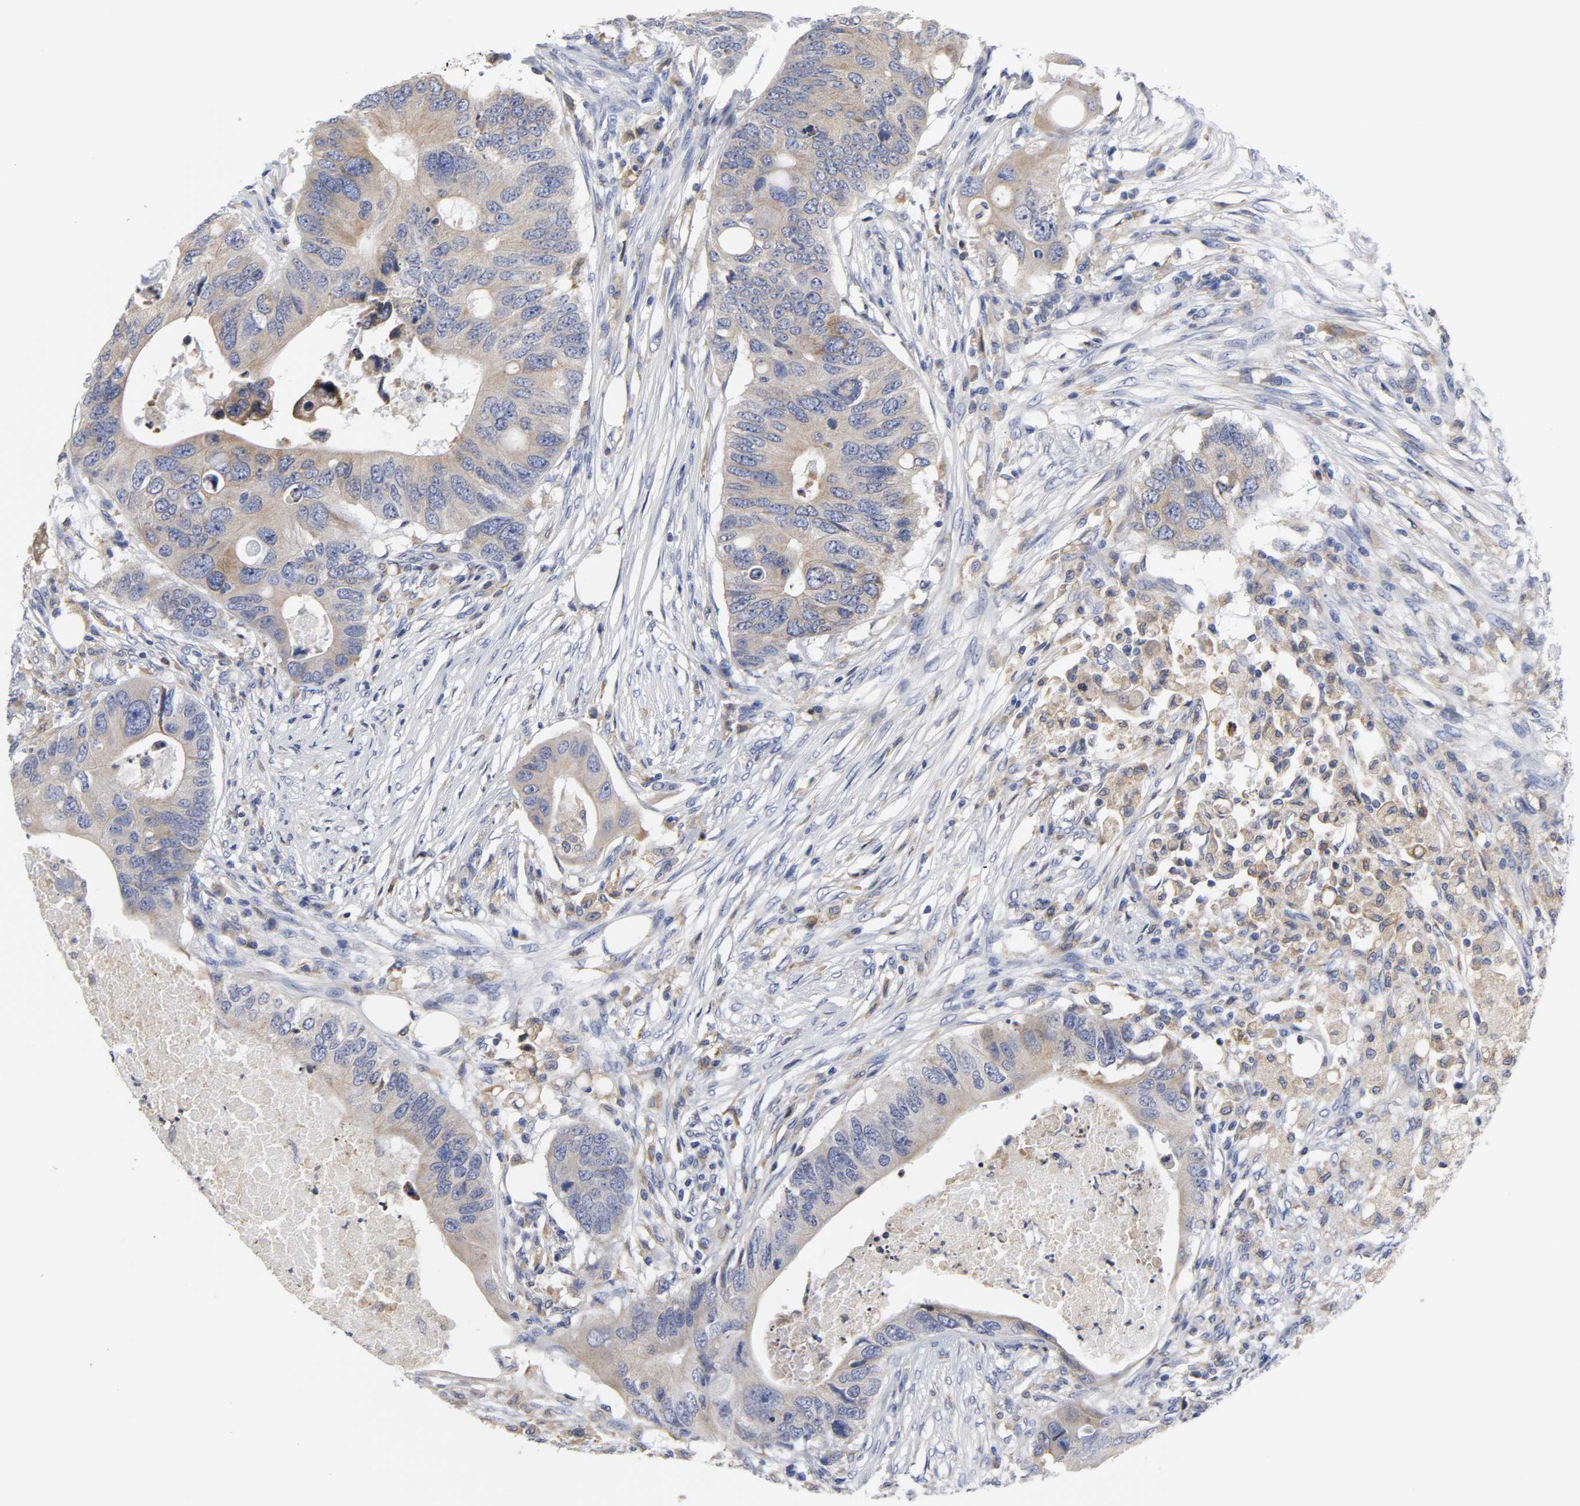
{"staining": {"intensity": "weak", "quantity": ">75%", "location": "cytoplasmic/membranous"}, "tissue": "colorectal cancer", "cell_type": "Tumor cells", "image_type": "cancer", "snomed": [{"axis": "morphology", "description": "Adenocarcinoma, NOS"}, {"axis": "topography", "description": "Colon"}], "caption": "Approximately >75% of tumor cells in human colorectal adenocarcinoma show weak cytoplasmic/membranous protein staining as visualized by brown immunohistochemical staining.", "gene": "HCK", "patient": {"sex": "male", "age": 71}}